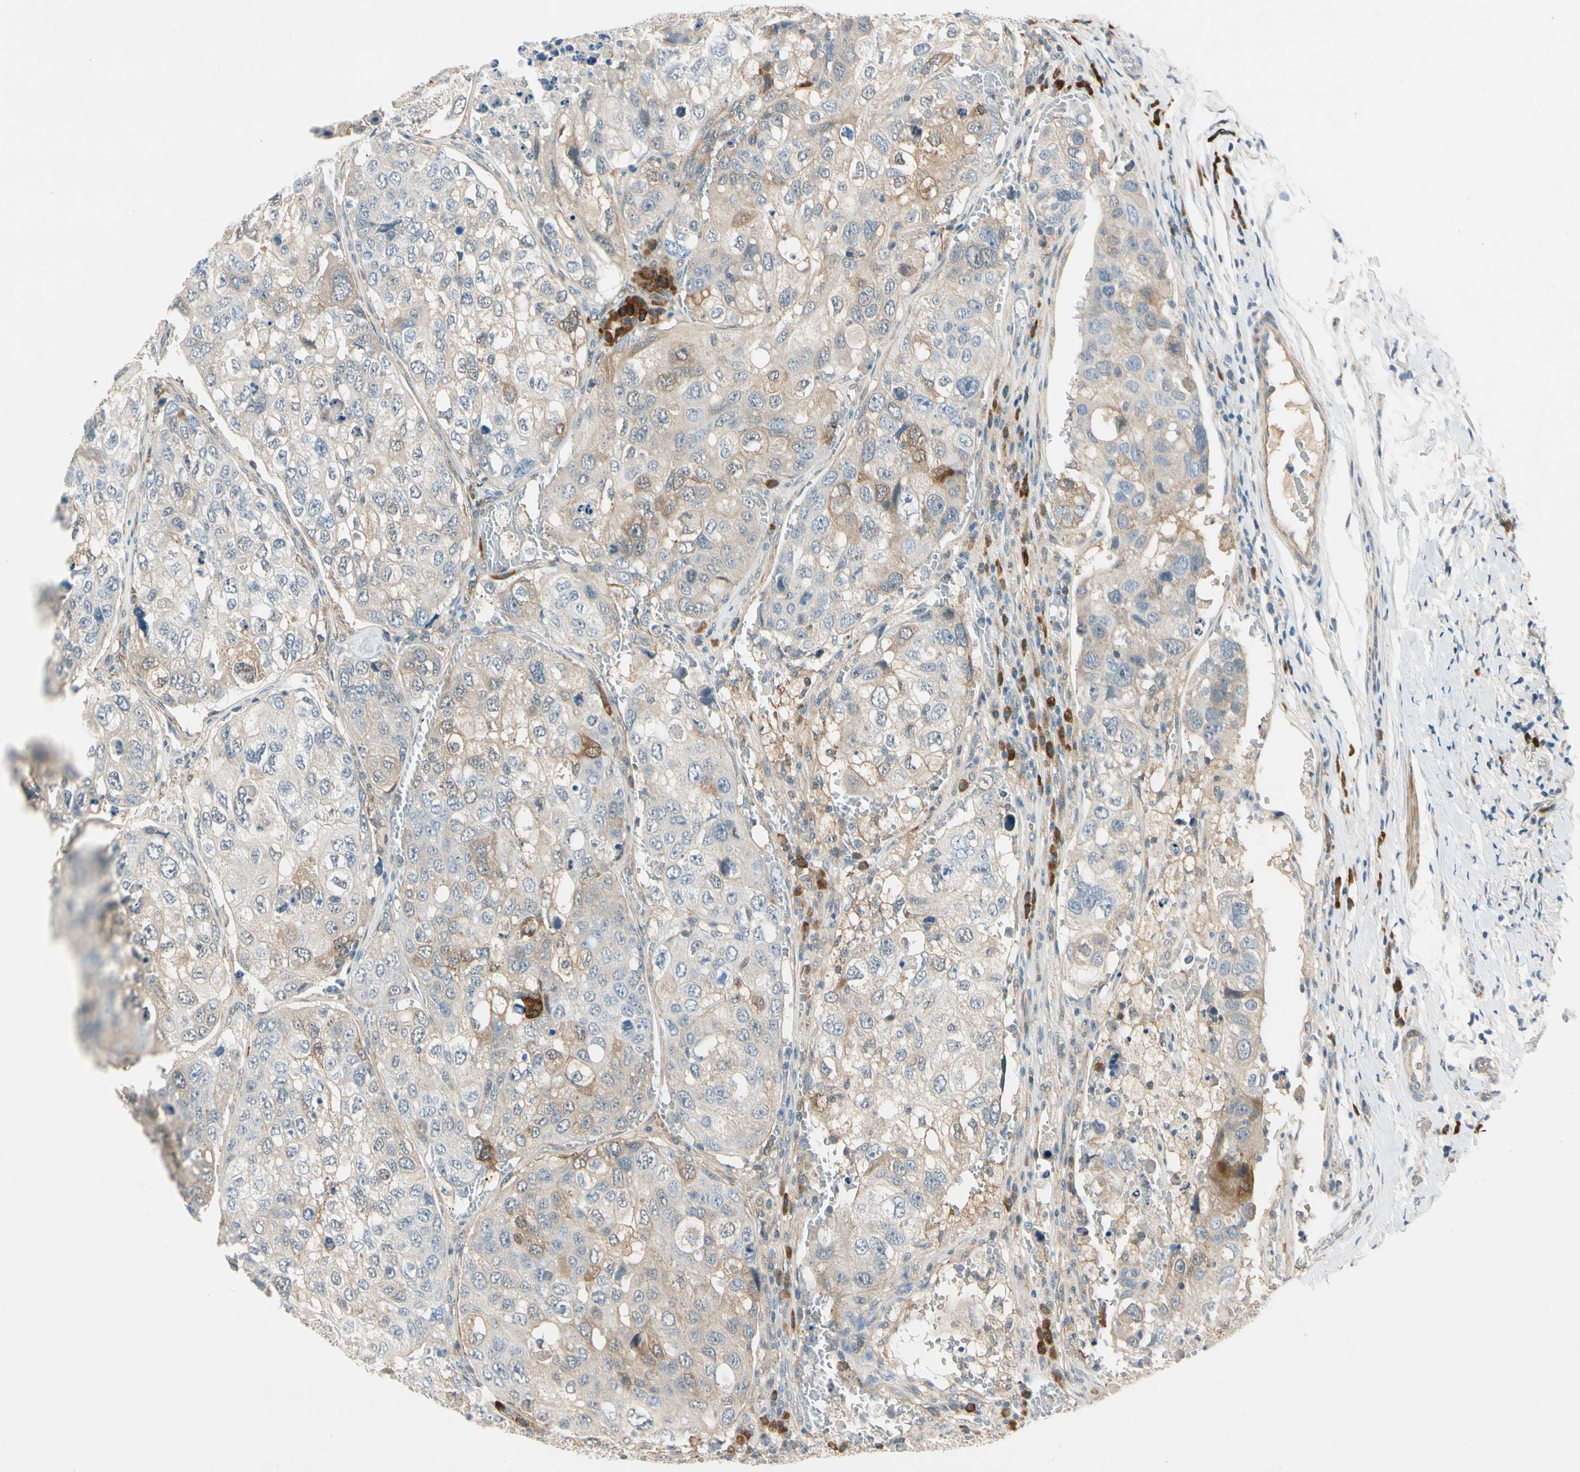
{"staining": {"intensity": "moderate", "quantity": "<25%", "location": "cytoplasmic/membranous"}, "tissue": "urothelial cancer", "cell_type": "Tumor cells", "image_type": "cancer", "snomed": [{"axis": "morphology", "description": "Urothelial carcinoma, High grade"}, {"axis": "topography", "description": "Lymph node"}, {"axis": "topography", "description": "Urinary bladder"}], "caption": "A high-resolution photomicrograph shows immunohistochemistry (IHC) staining of urothelial carcinoma (high-grade), which demonstrates moderate cytoplasmic/membranous staining in approximately <25% of tumor cells.", "gene": "WIPI1", "patient": {"sex": "male", "age": 51}}